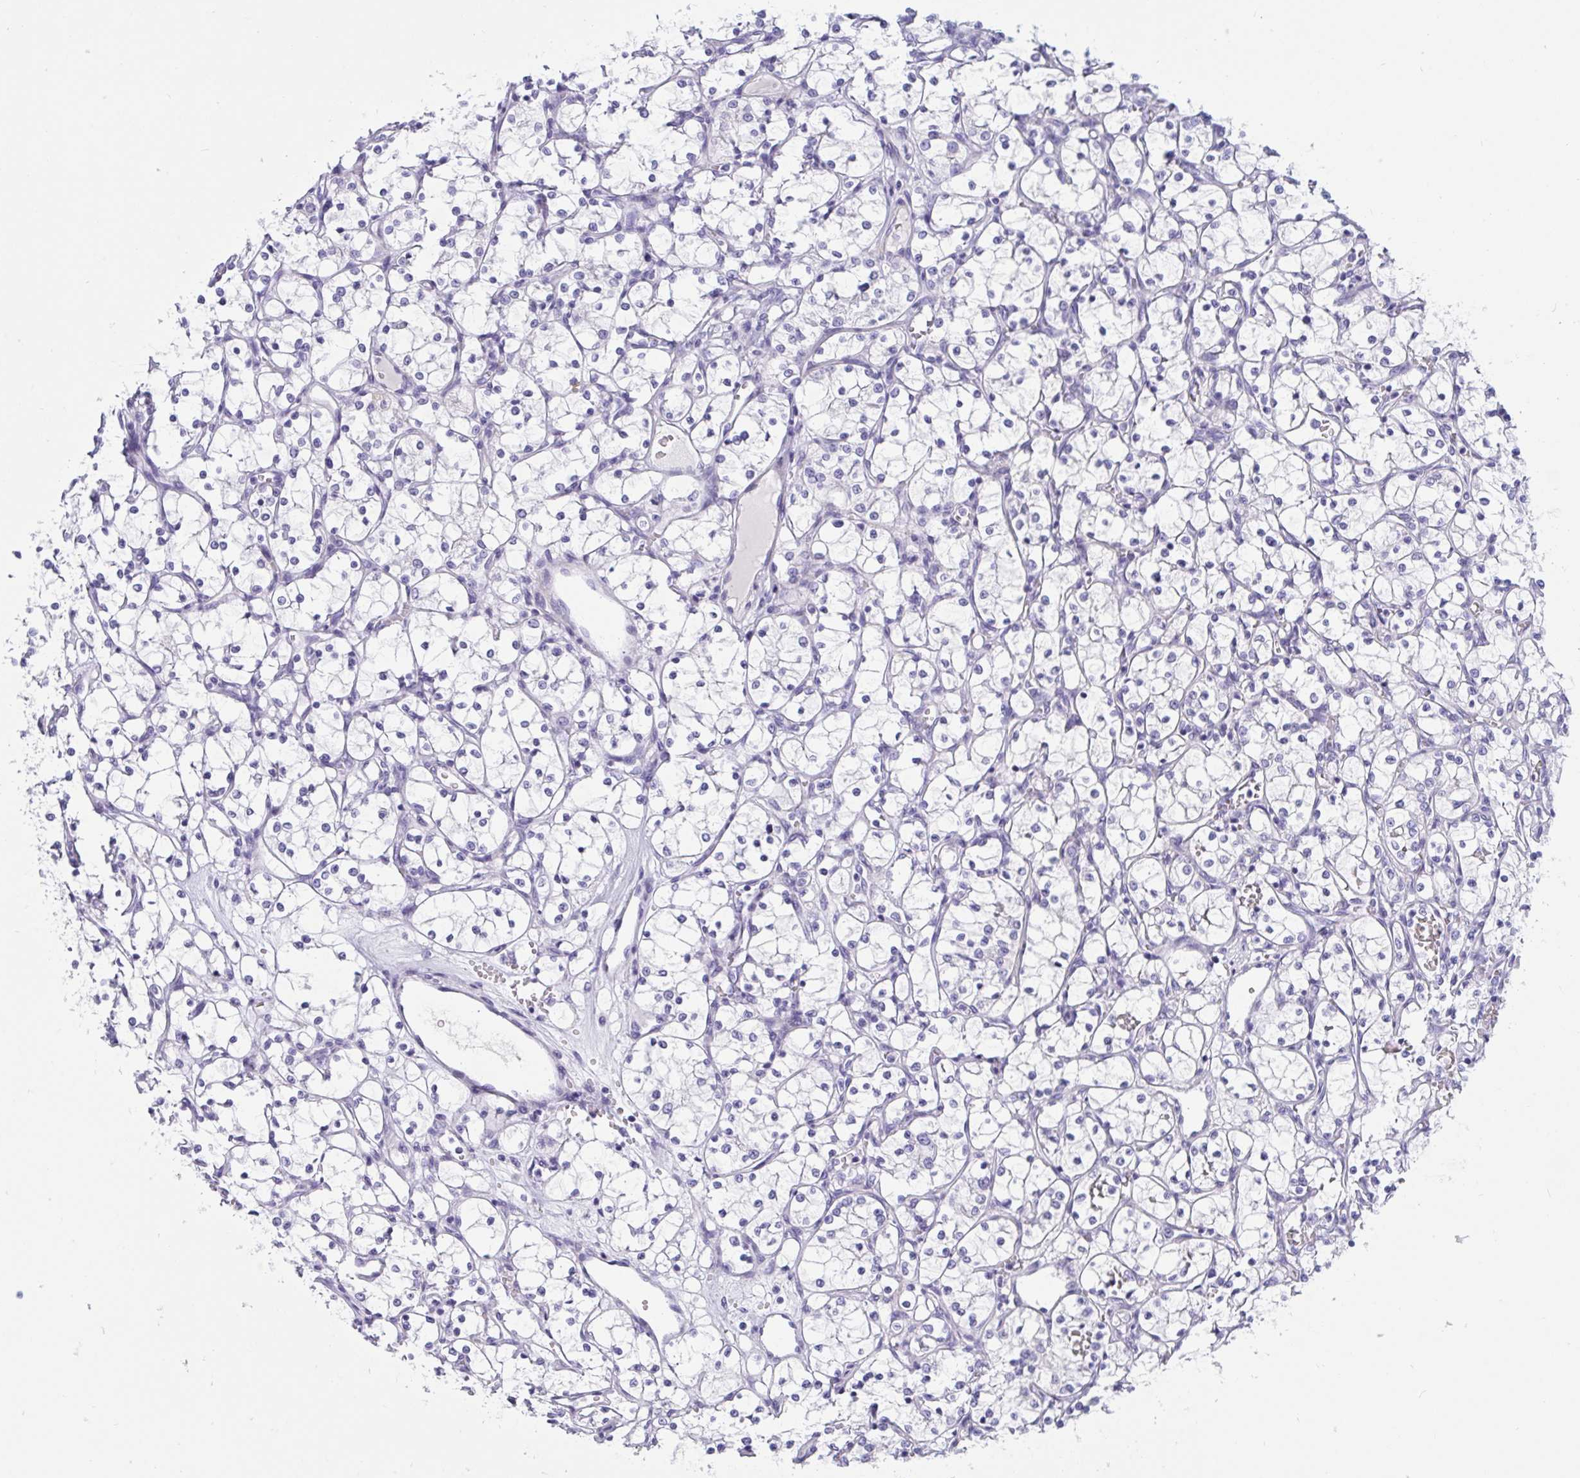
{"staining": {"intensity": "negative", "quantity": "none", "location": "none"}, "tissue": "renal cancer", "cell_type": "Tumor cells", "image_type": "cancer", "snomed": [{"axis": "morphology", "description": "Adenocarcinoma, NOS"}, {"axis": "topography", "description": "Kidney"}], "caption": "Tumor cells show no significant positivity in renal adenocarcinoma.", "gene": "OXLD1", "patient": {"sex": "female", "age": 69}}